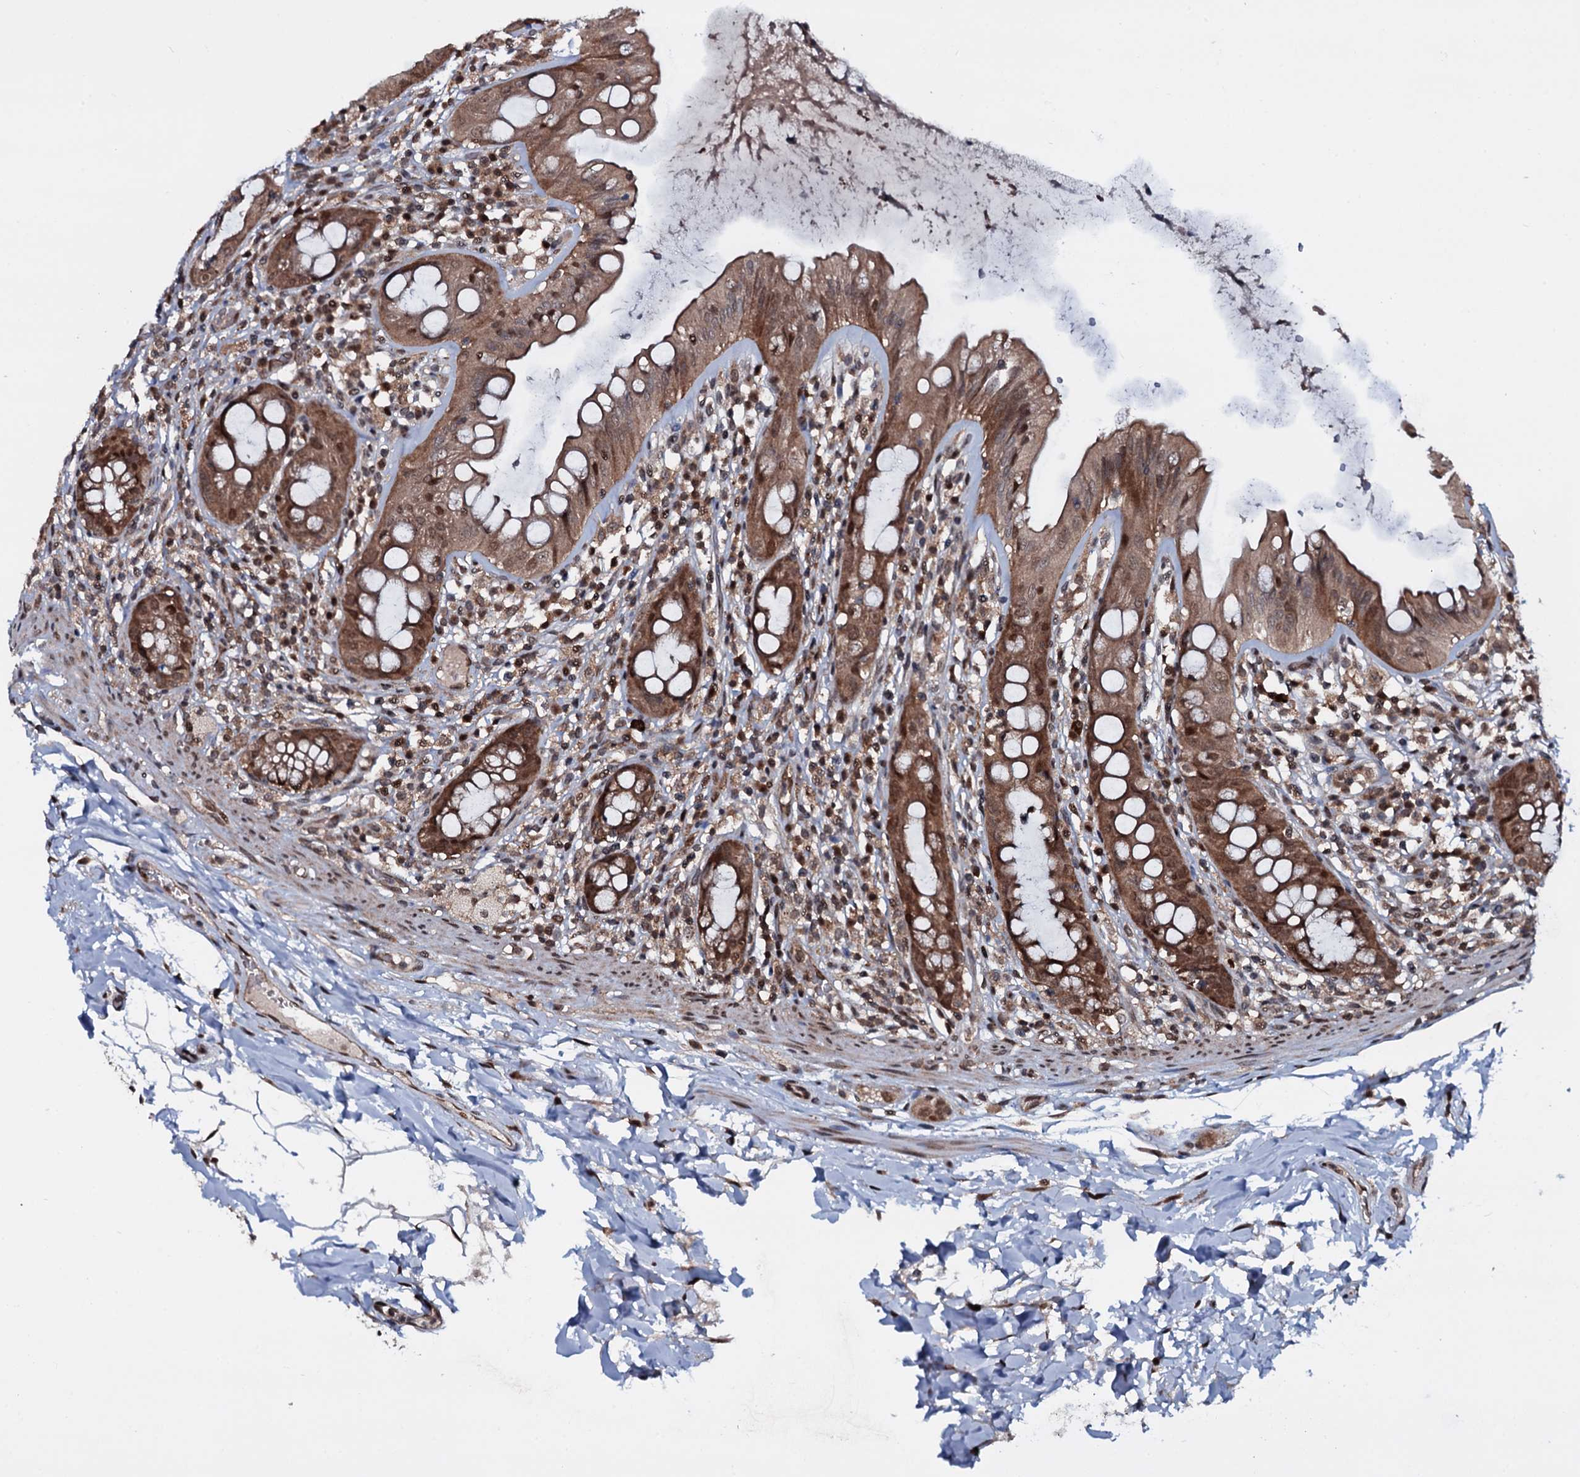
{"staining": {"intensity": "strong", "quantity": ">75%", "location": "cytoplasmic/membranous,nuclear"}, "tissue": "rectum", "cell_type": "Glandular cells", "image_type": "normal", "snomed": [{"axis": "morphology", "description": "Normal tissue, NOS"}, {"axis": "topography", "description": "Rectum"}], "caption": "Protein positivity by immunohistochemistry (IHC) exhibits strong cytoplasmic/membranous,nuclear positivity in about >75% of glandular cells in unremarkable rectum. (brown staining indicates protein expression, while blue staining denotes nuclei).", "gene": "HDDC3", "patient": {"sex": "female", "age": 57}}